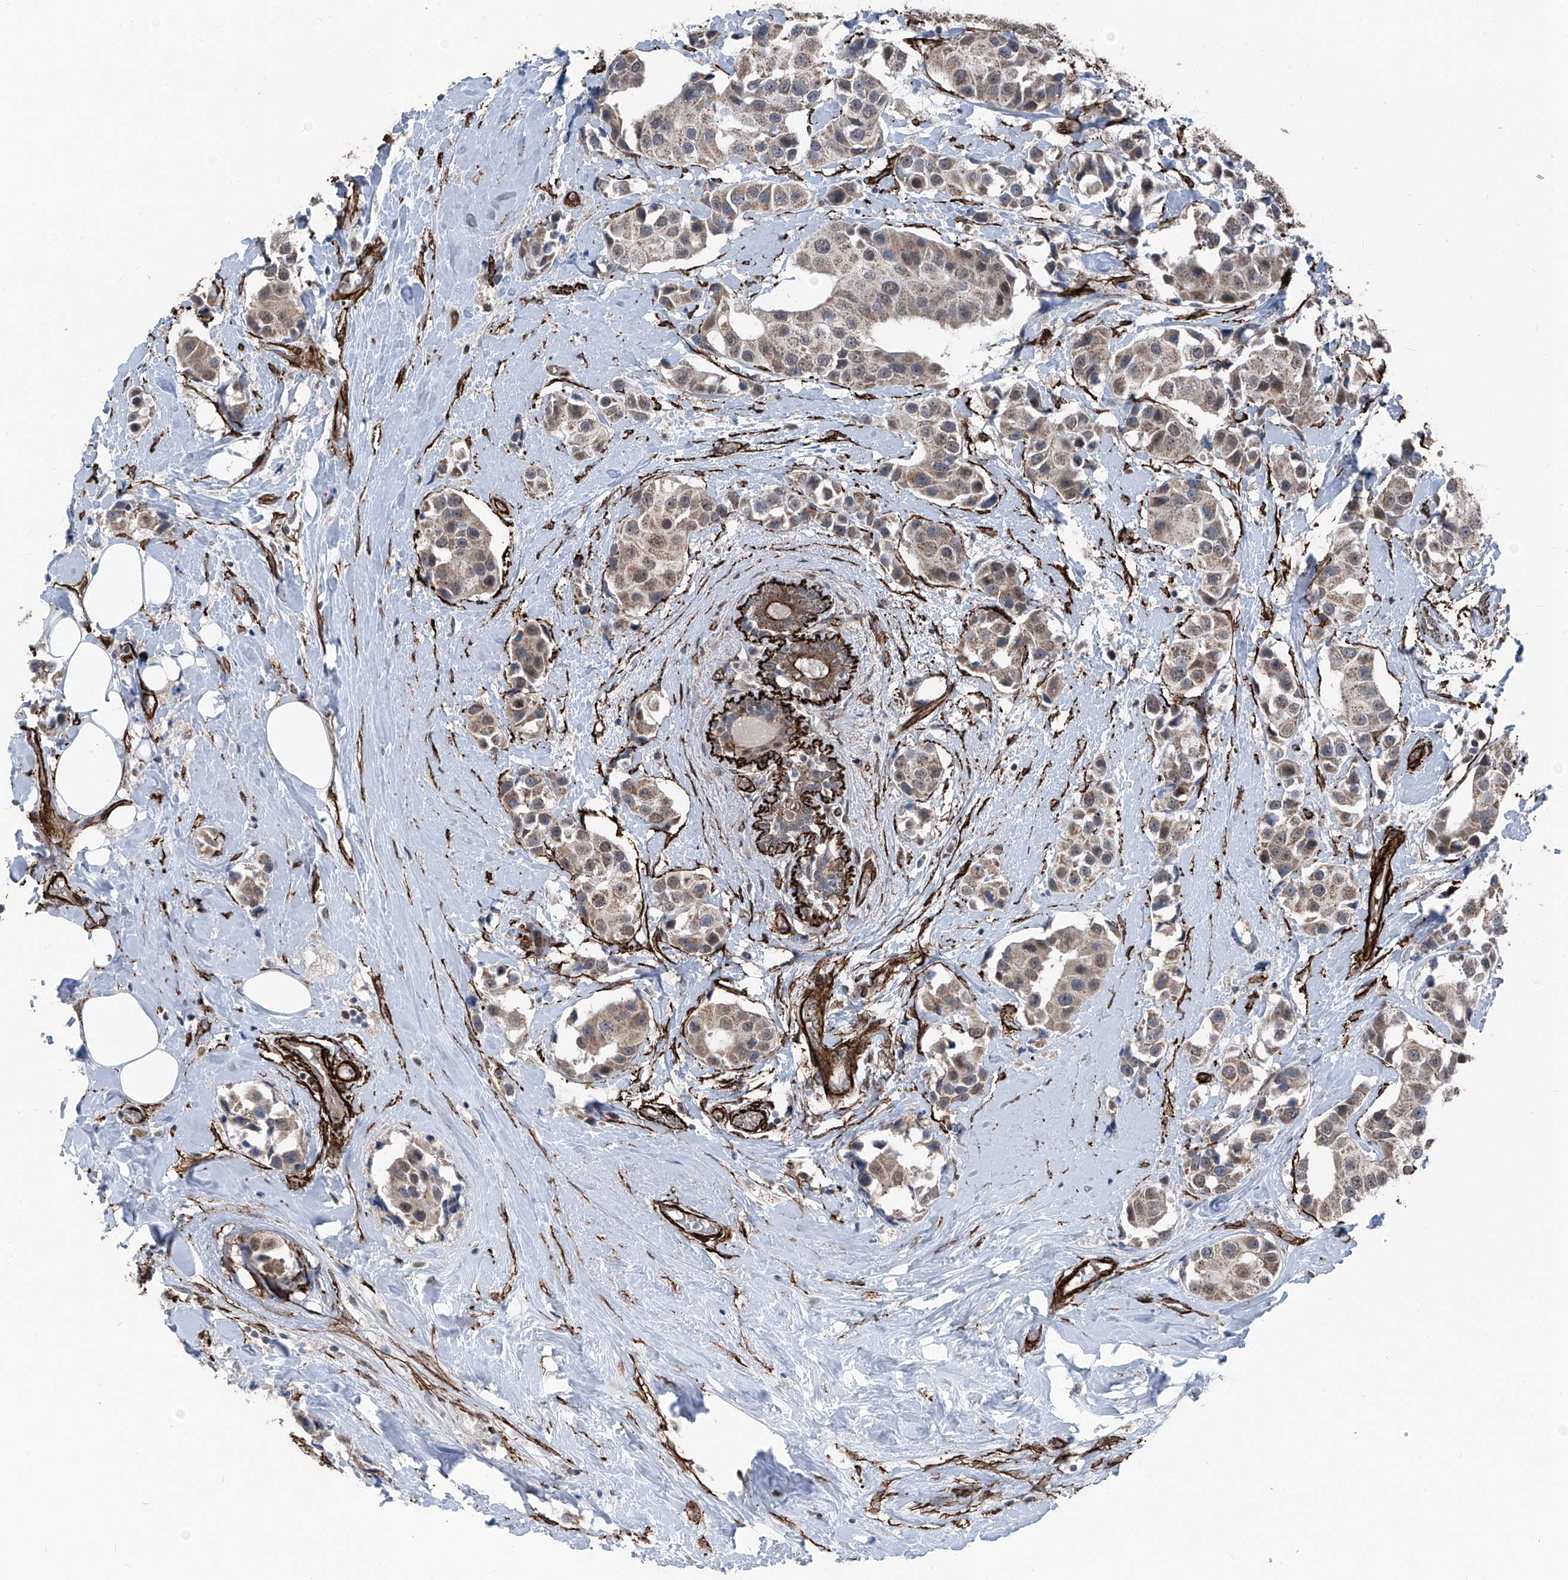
{"staining": {"intensity": "weak", "quantity": "25%-75%", "location": "cytoplasmic/membranous,nuclear"}, "tissue": "breast cancer", "cell_type": "Tumor cells", "image_type": "cancer", "snomed": [{"axis": "morphology", "description": "Normal tissue, NOS"}, {"axis": "morphology", "description": "Duct carcinoma"}, {"axis": "topography", "description": "Breast"}], "caption": "Breast cancer stained with DAB immunohistochemistry displays low levels of weak cytoplasmic/membranous and nuclear staining in about 25%-75% of tumor cells.", "gene": "COA7", "patient": {"sex": "female", "age": 39}}